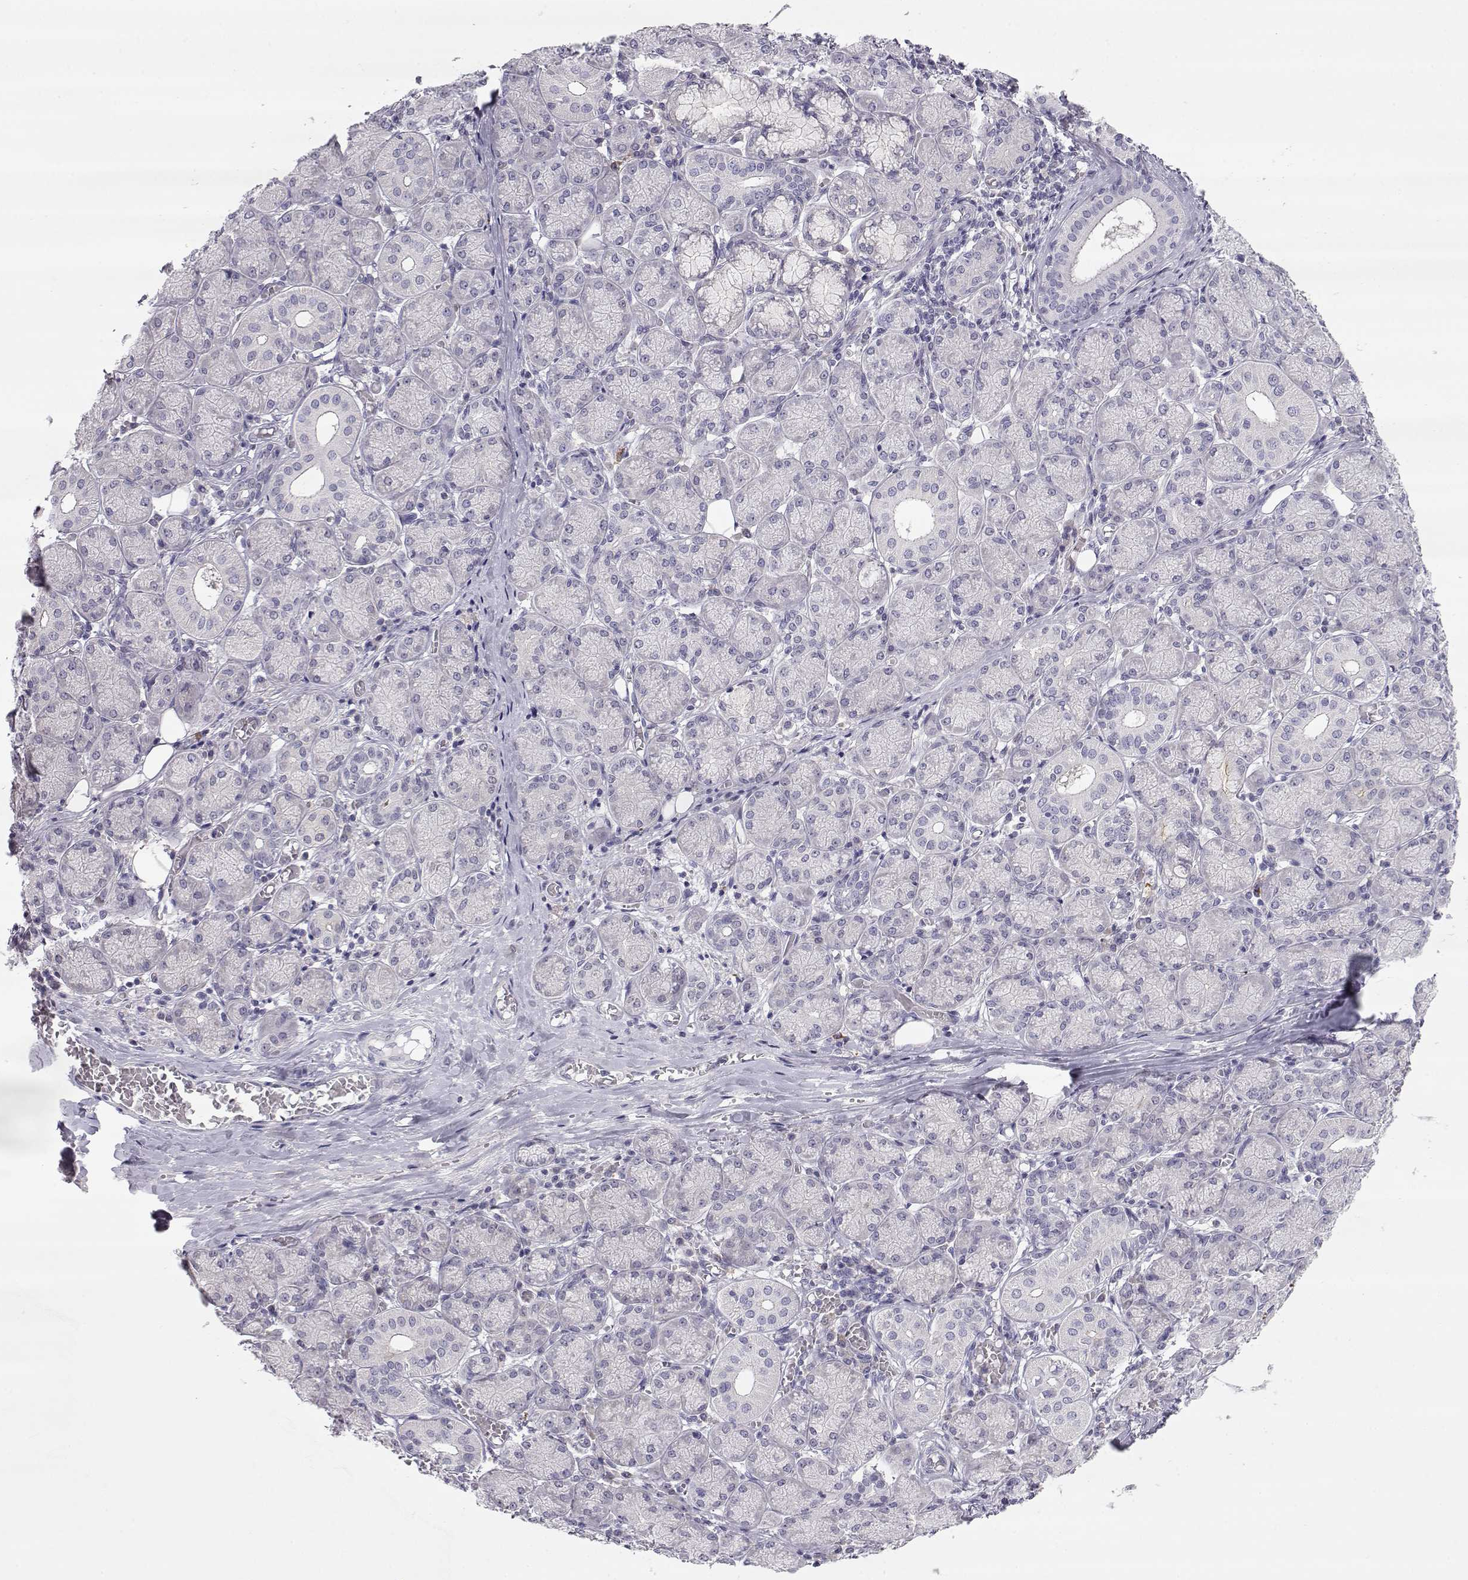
{"staining": {"intensity": "negative", "quantity": "none", "location": "none"}, "tissue": "salivary gland", "cell_type": "Glandular cells", "image_type": "normal", "snomed": [{"axis": "morphology", "description": "Normal tissue, NOS"}, {"axis": "topography", "description": "Salivary gland"}, {"axis": "topography", "description": "Peripheral nerve tissue"}], "caption": "This is an IHC histopathology image of unremarkable salivary gland. There is no expression in glandular cells.", "gene": "NPVF", "patient": {"sex": "female", "age": 24}}